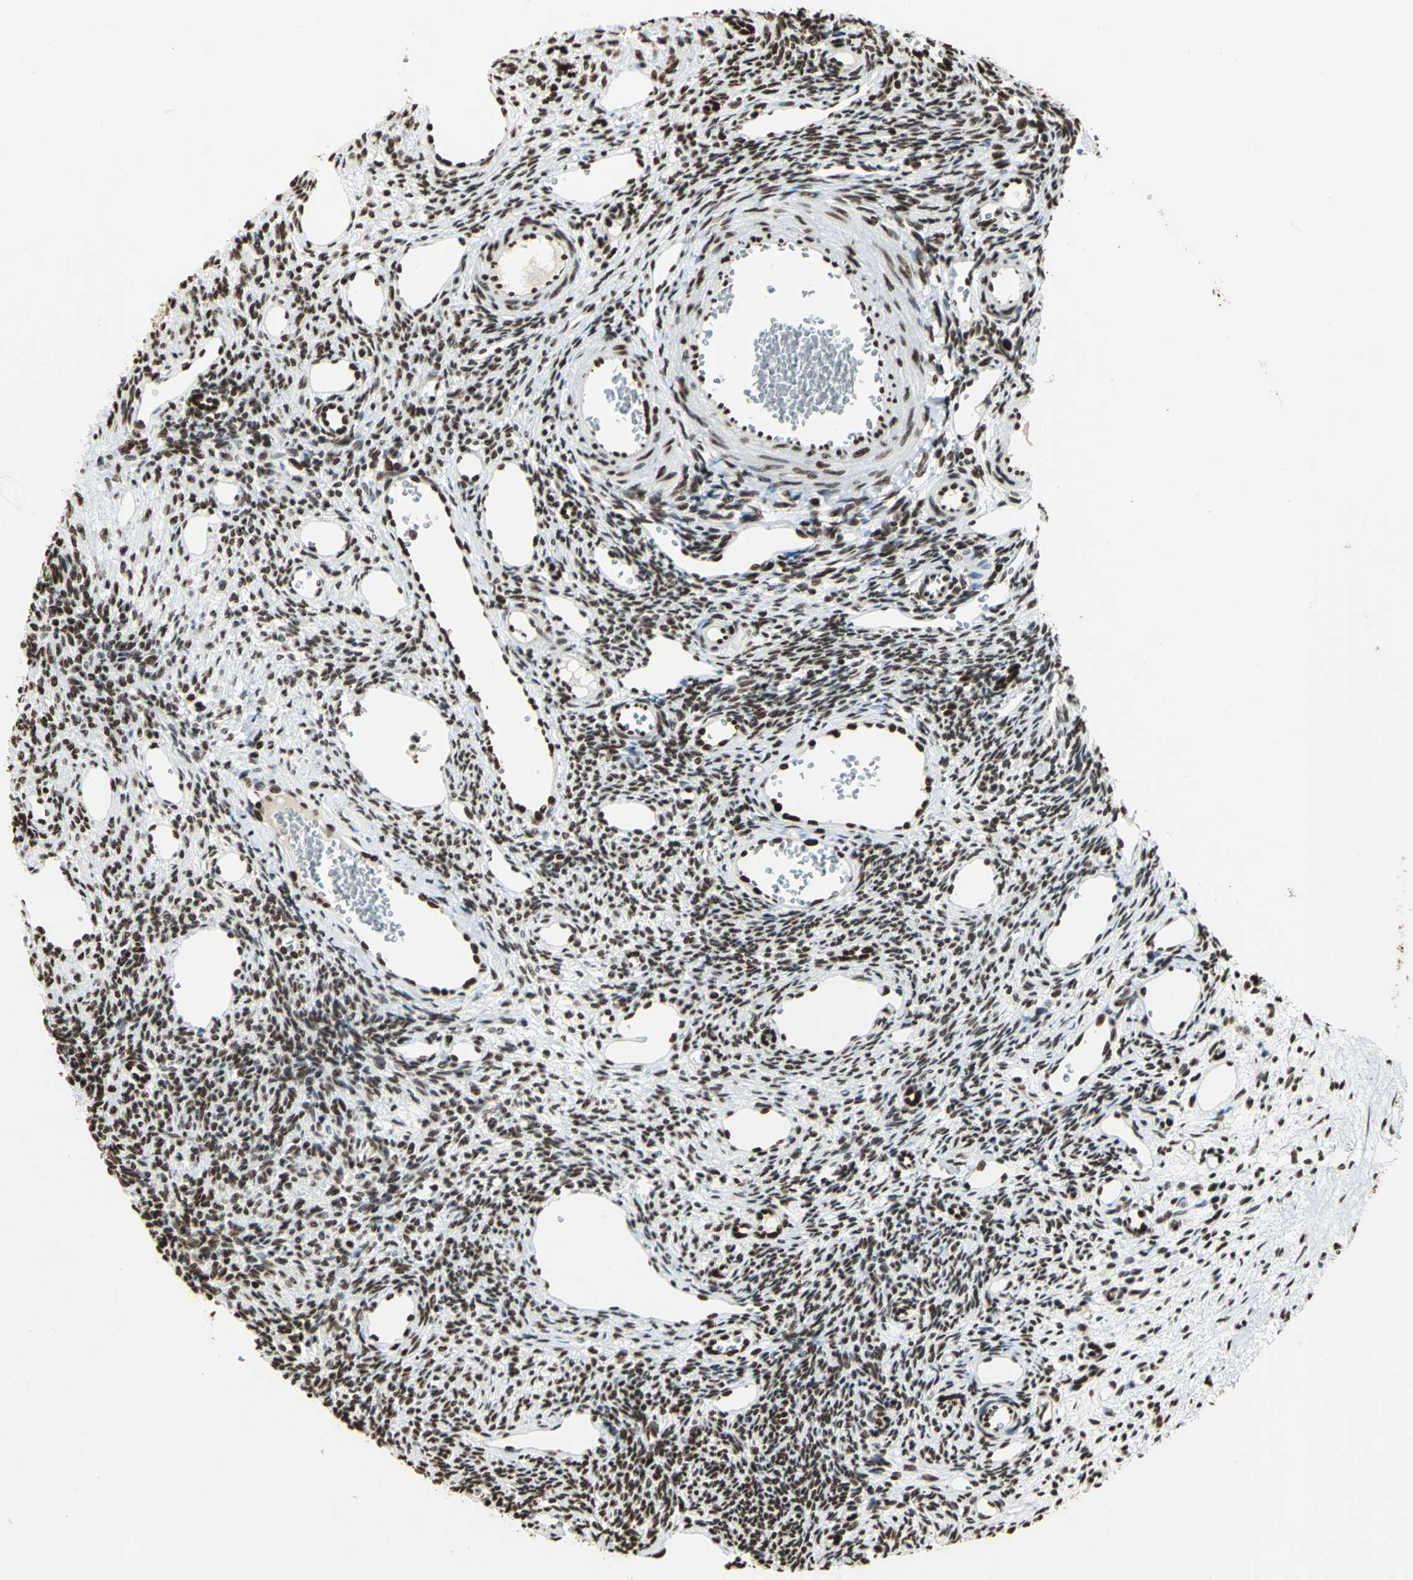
{"staining": {"intensity": "strong", "quantity": ">75%", "location": "nuclear"}, "tissue": "ovary", "cell_type": "Ovarian stroma cells", "image_type": "normal", "snomed": [{"axis": "morphology", "description": "Normal tissue, NOS"}, {"axis": "topography", "description": "Ovary"}], "caption": "Ovary stained for a protein exhibits strong nuclear positivity in ovarian stroma cells. The staining was performed using DAB, with brown indicating positive protein expression. Nuclei are stained blue with hematoxylin.", "gene": "HMGB1", "patient": {"sex": "female", "age": 33}}